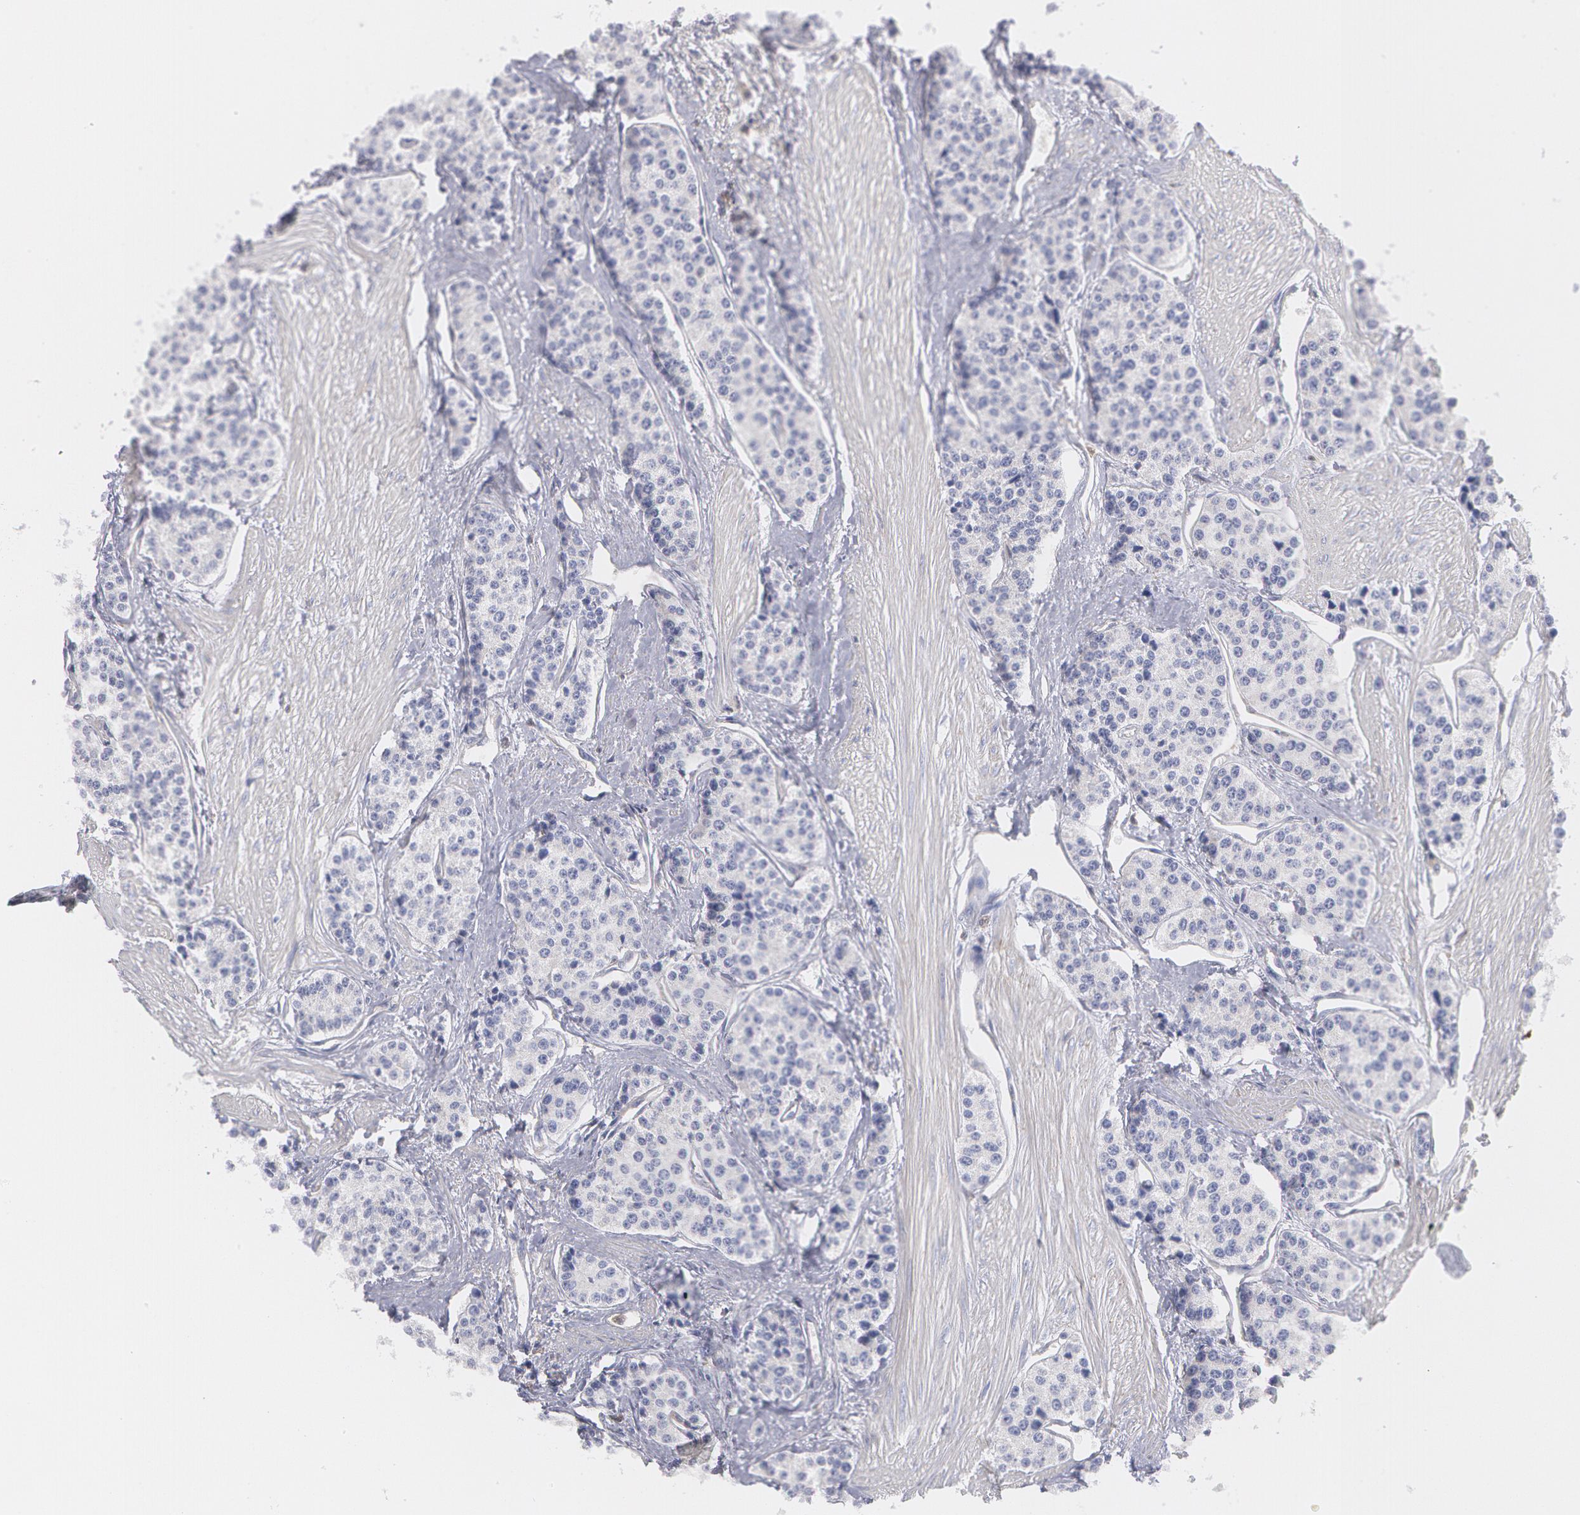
{"staining": {"intensity": "negative", "quantity": "none", "location": "none"}, "tissue": "carcinoid", "cell_type": "Tumor cells", "image_type": "cancer", "snomed": [{"axis": "morphology", "description": "Carcinoid, malignant, NOS"}, {"axis": "topography", "description": "Stomach"}], "caption": "Image shows no significant protein positivity in tumor cells of carcinoid.", "gene": "SYK", "patient": {"sex": "female", "age": 76}}